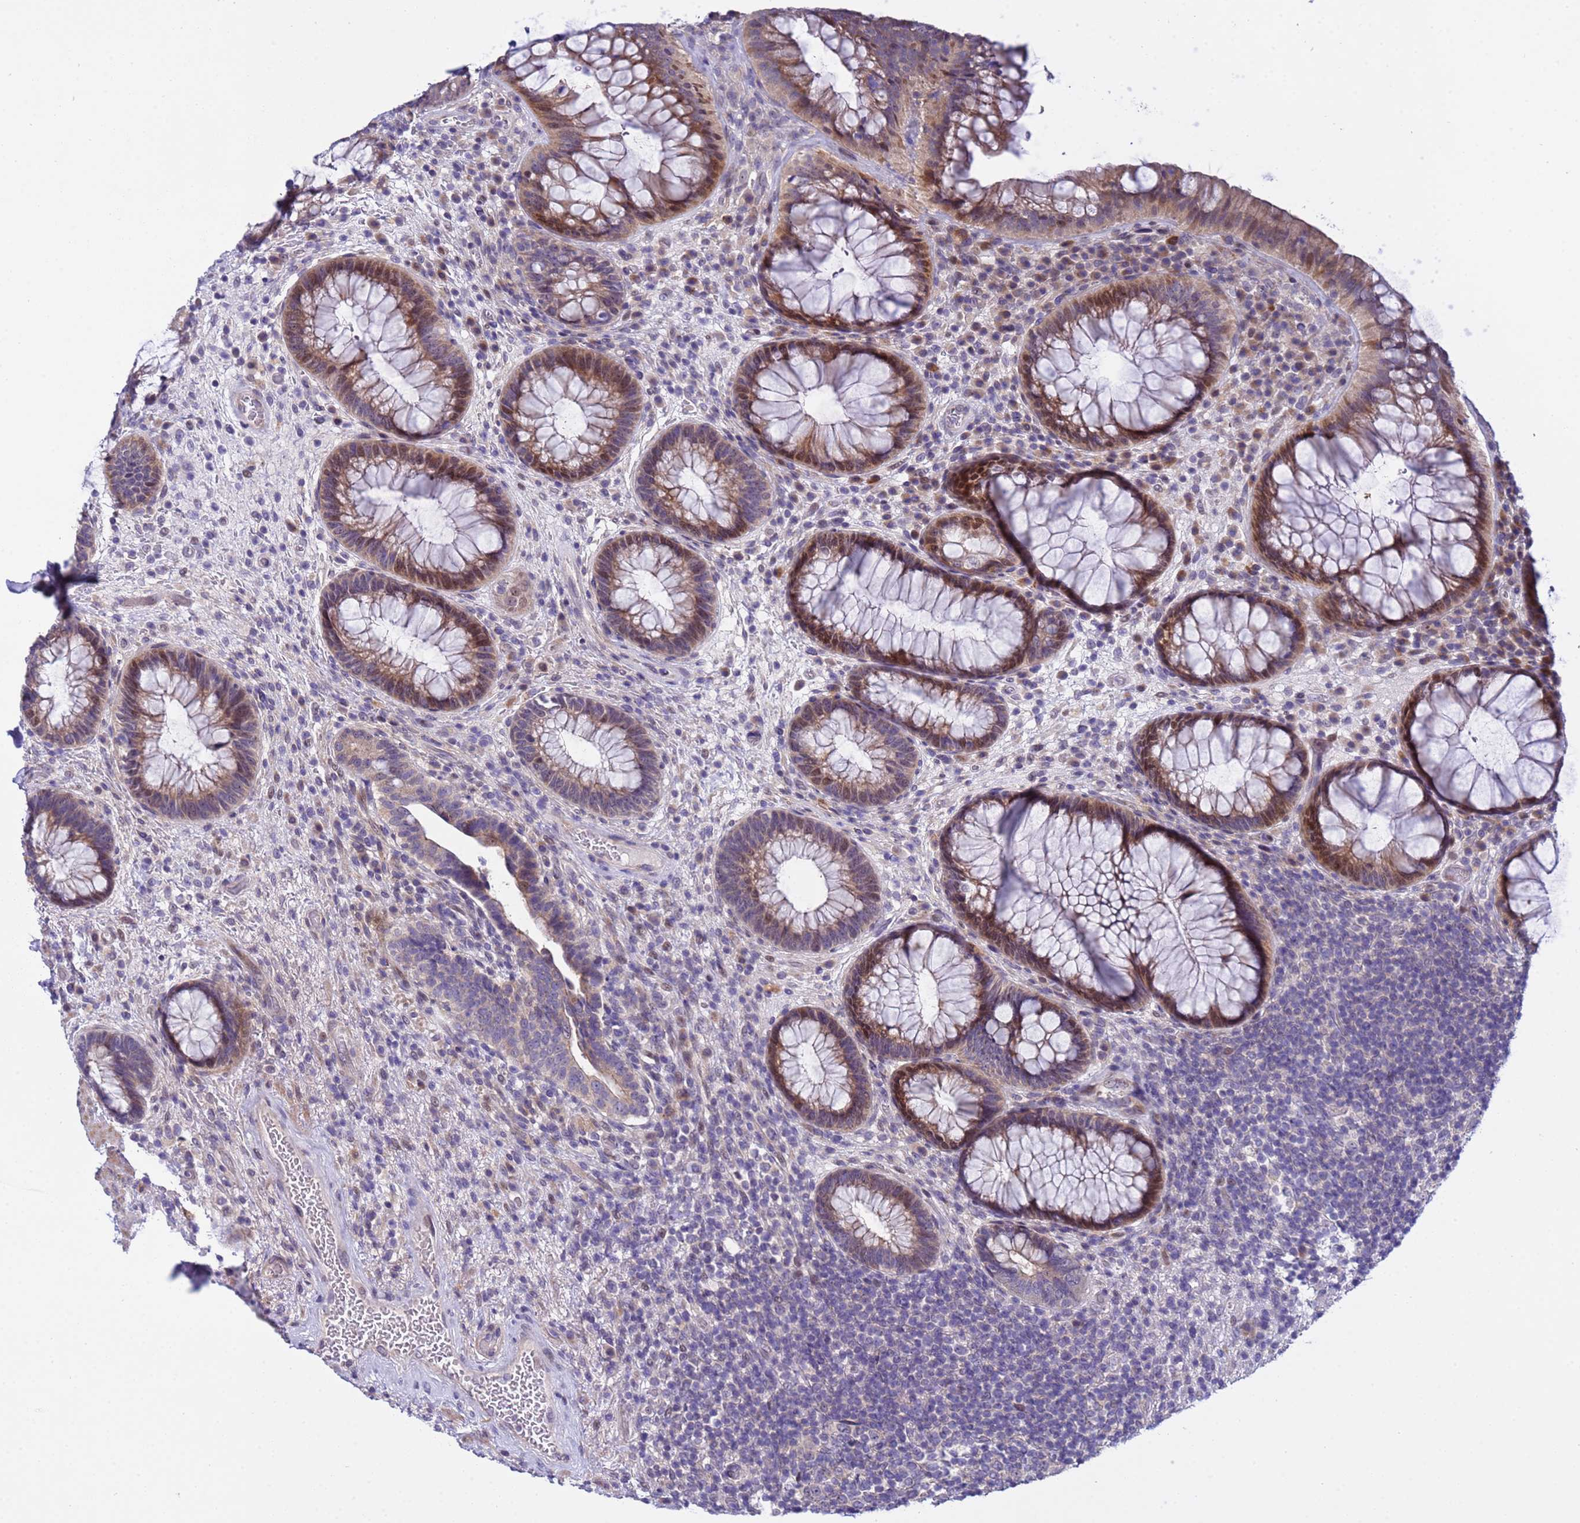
{"staining": {"intensity": "moderate", "quantity": ">75%", "location": "cytoplasmic/membranous,nuclear"}, "tissue": "rectum", "cell_type": "Glandular cells", "image_type": "normal", "snomed": [{"axis": "morphology", "description": "Normal tissue, NOS"}, {"axis": "topography", "description": "Rectum"}], "caption": "A photomicrograph showing moderate cytoplasmic/membranous,nuclear positivity in approximately >75% of glandular cells in unremarkable rectum, as visualized by brown immunohistochemical staining.", "gene": "IGSF11", "patient": {"sex": "male", "age": 51}}